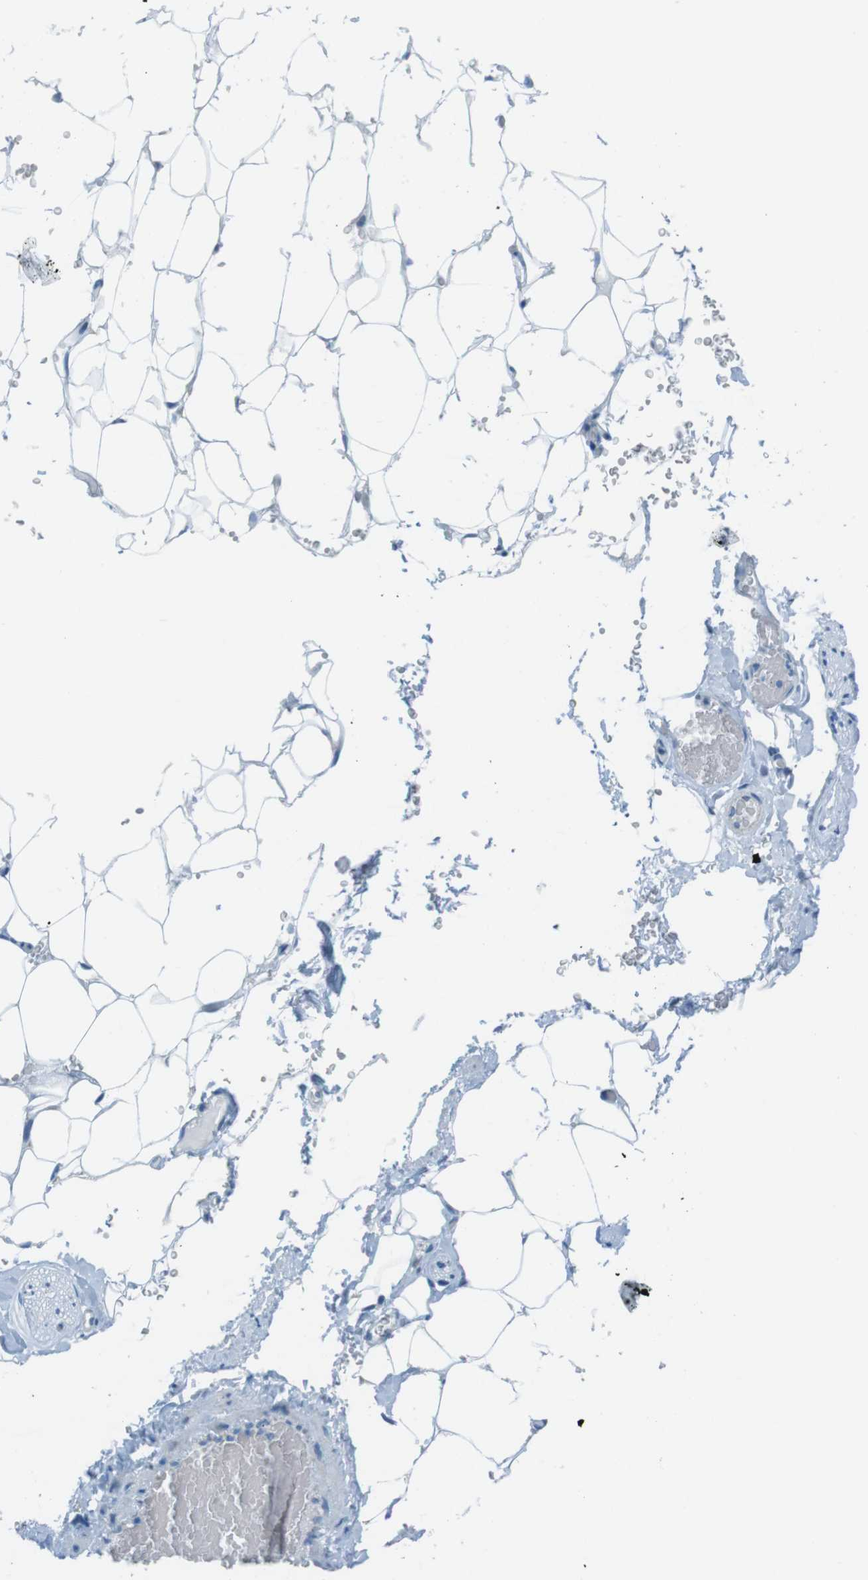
{"staining": {"intensity": "negative", "quantity": "none", "location": "none"}, "tissue": "adipose tissue", "cell_type": "Adipocytes", "image_type": "normal", "snomed": [{"axis": "morphology", "description": "Normal tissue, NOS"}, {"axis": "topography", "description": "Peripheral nerve tissue"}], "caption": "Immunohistochemistry image of benign adipose tissue: adipose tissue stained with DAB displays no significant protein expression in adipocytes. (DAB immunohistochemistry (IHC) visualized using brightfield microscopy, high magnification).", "gene": "DNAJA3", "patient": {"sex": "male", "age": 70}}